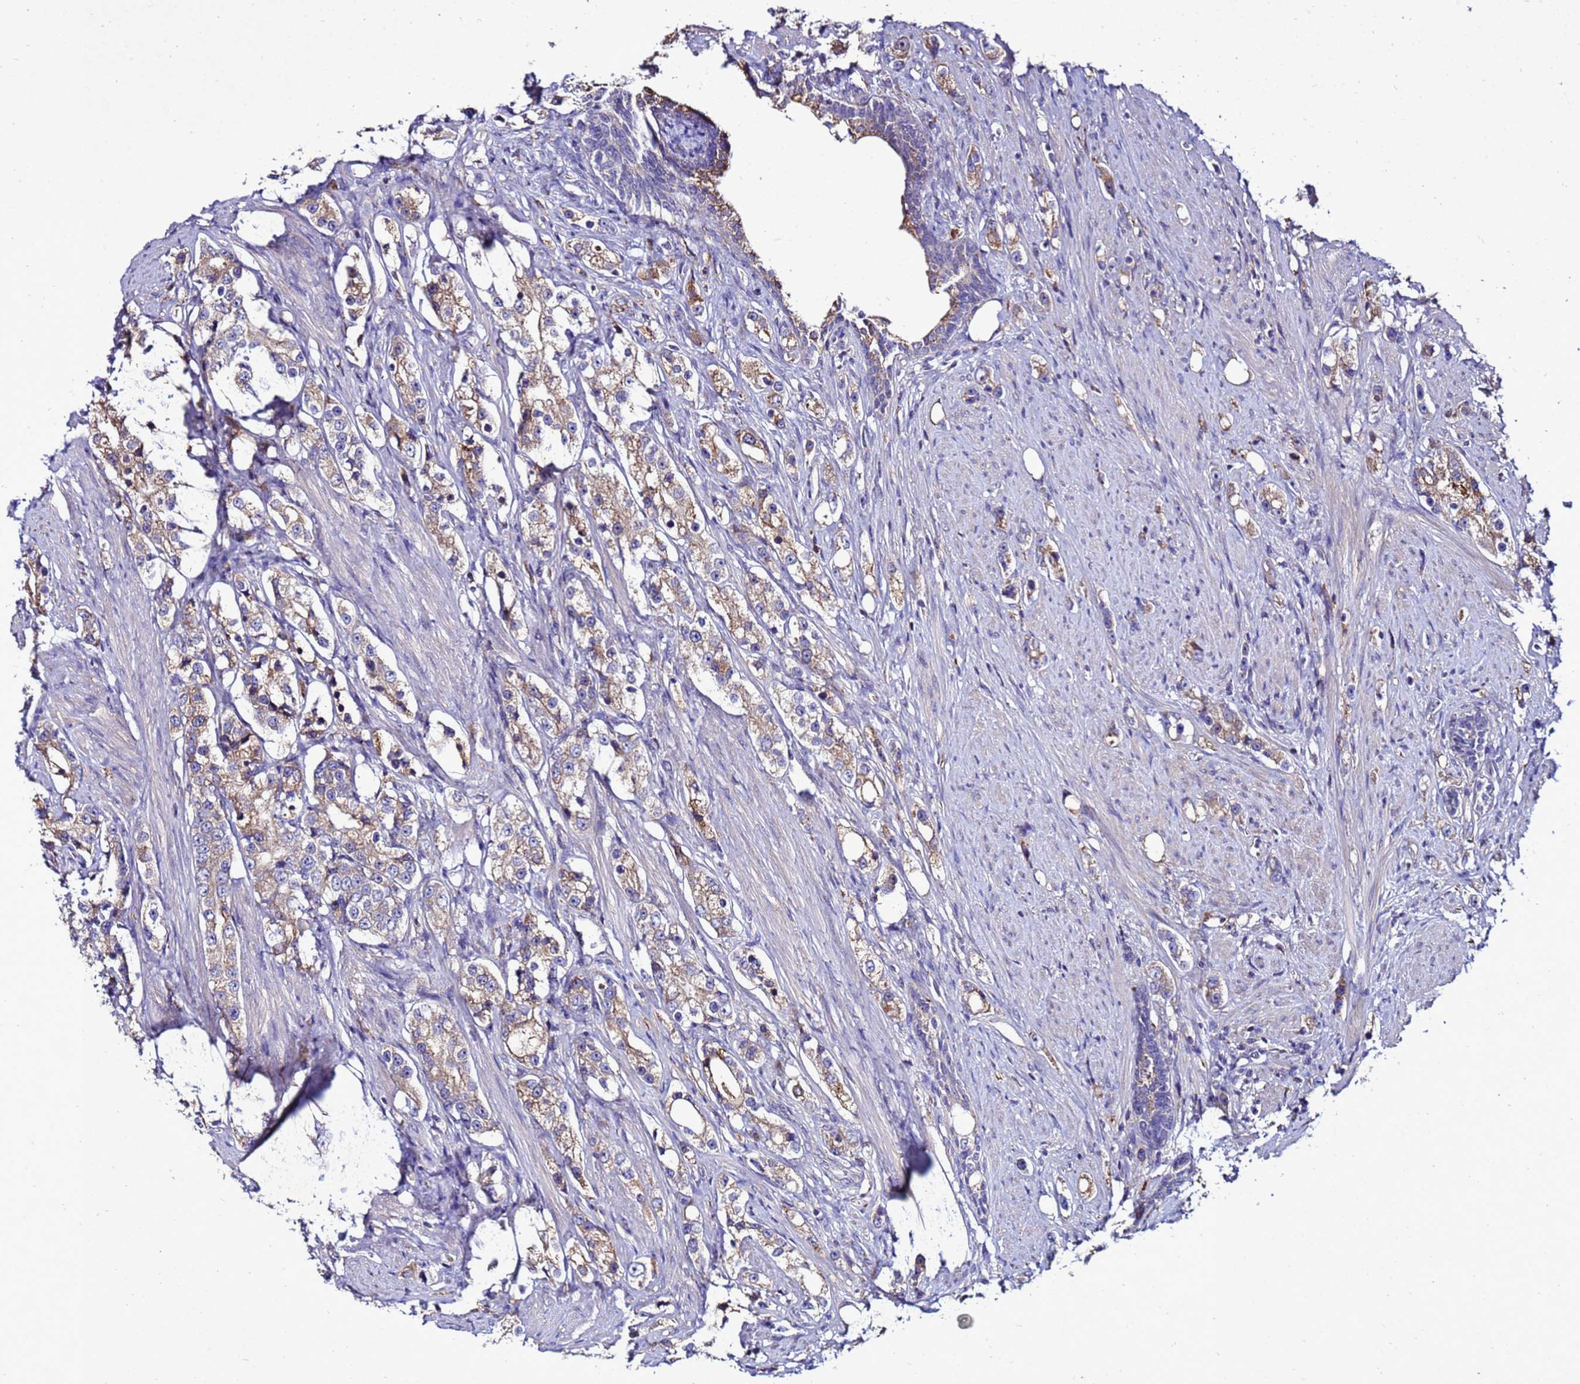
{"staining": {"intensity": "moderate", "quantity": ">75%", "location": "cytoplasmic/membranous"}, "tissue": "prostate cancer", "cell_type": "Tumor cells", "image_type": "cancer", "snomed": [{"axis": "morphology", "description": "Adenocarcinoma, High grade"}, {"axis": "topography", "description": "Prostate"}], "caption": "This is a micrograph of immunohistochemistry (IHC) staining of prostate high-grade adenocarcinoma, which shows moderate expression in the cytoplasmic/membranous of tumor cells.", "gene": "ANTKMT", "patient": {"sex": "male", "age": 63}}